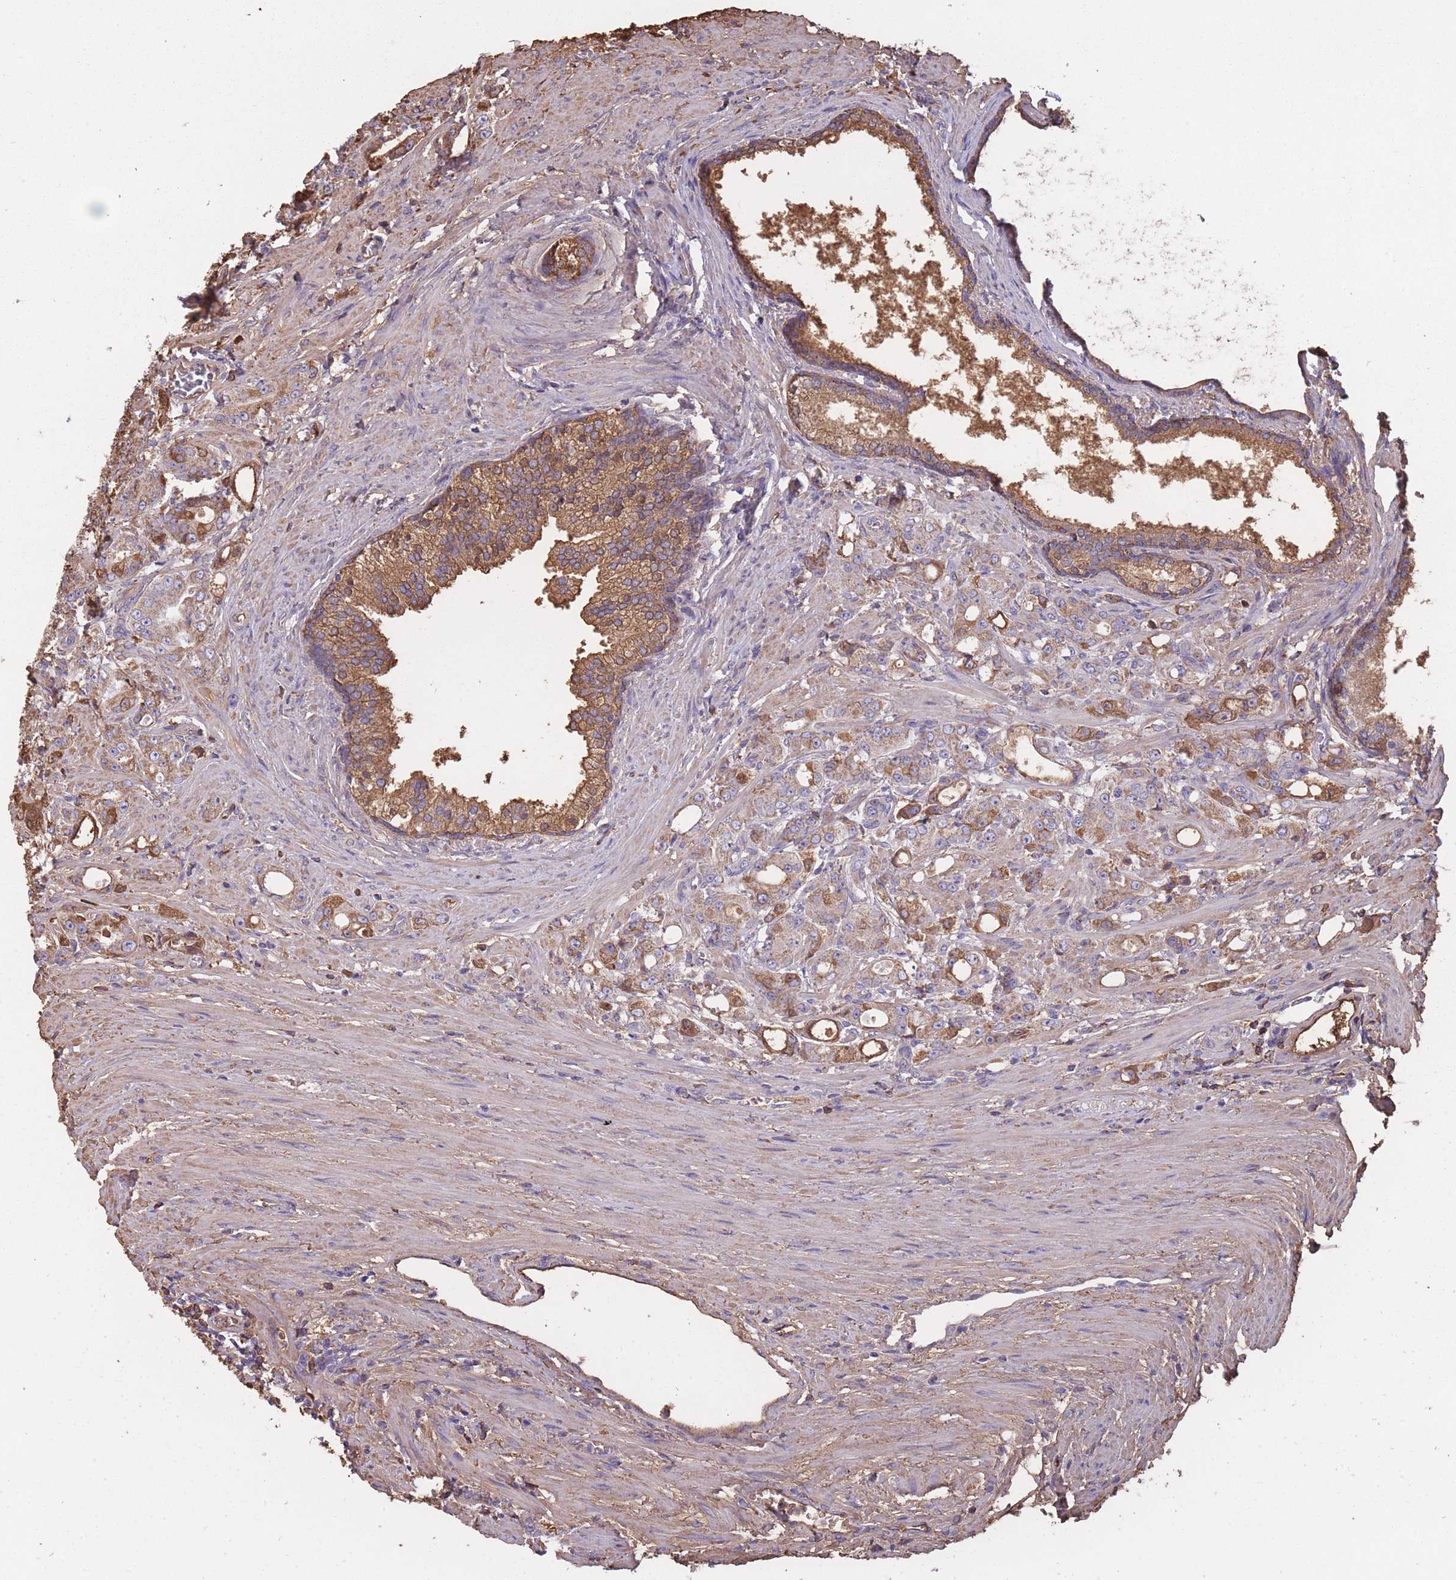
{"staining": {"intensity": "moderate", "quantity": ">75%", "location": "cytoplasmic/membranous"}, "tissue": "prostate cancer", "cell_type": "Tumor cells", "image_type": "cancer", "snomed": [{"axis": "morphology", "description": "Adenocarcinoma, High grade"}, {"axis": "topography", "description": "Prostate"}], "caption": "Immunohistochemical staining of human prostate cancer (adenocarcinoma (high-grade)) shows moderate cytoplasmic/membranous protein expression in about >75% of tumor cells. The protein is shown in brown color, while the nuclei are stained blue.", "gene": "KAT2A", "patient": {"sex": "male", "age": 69}}